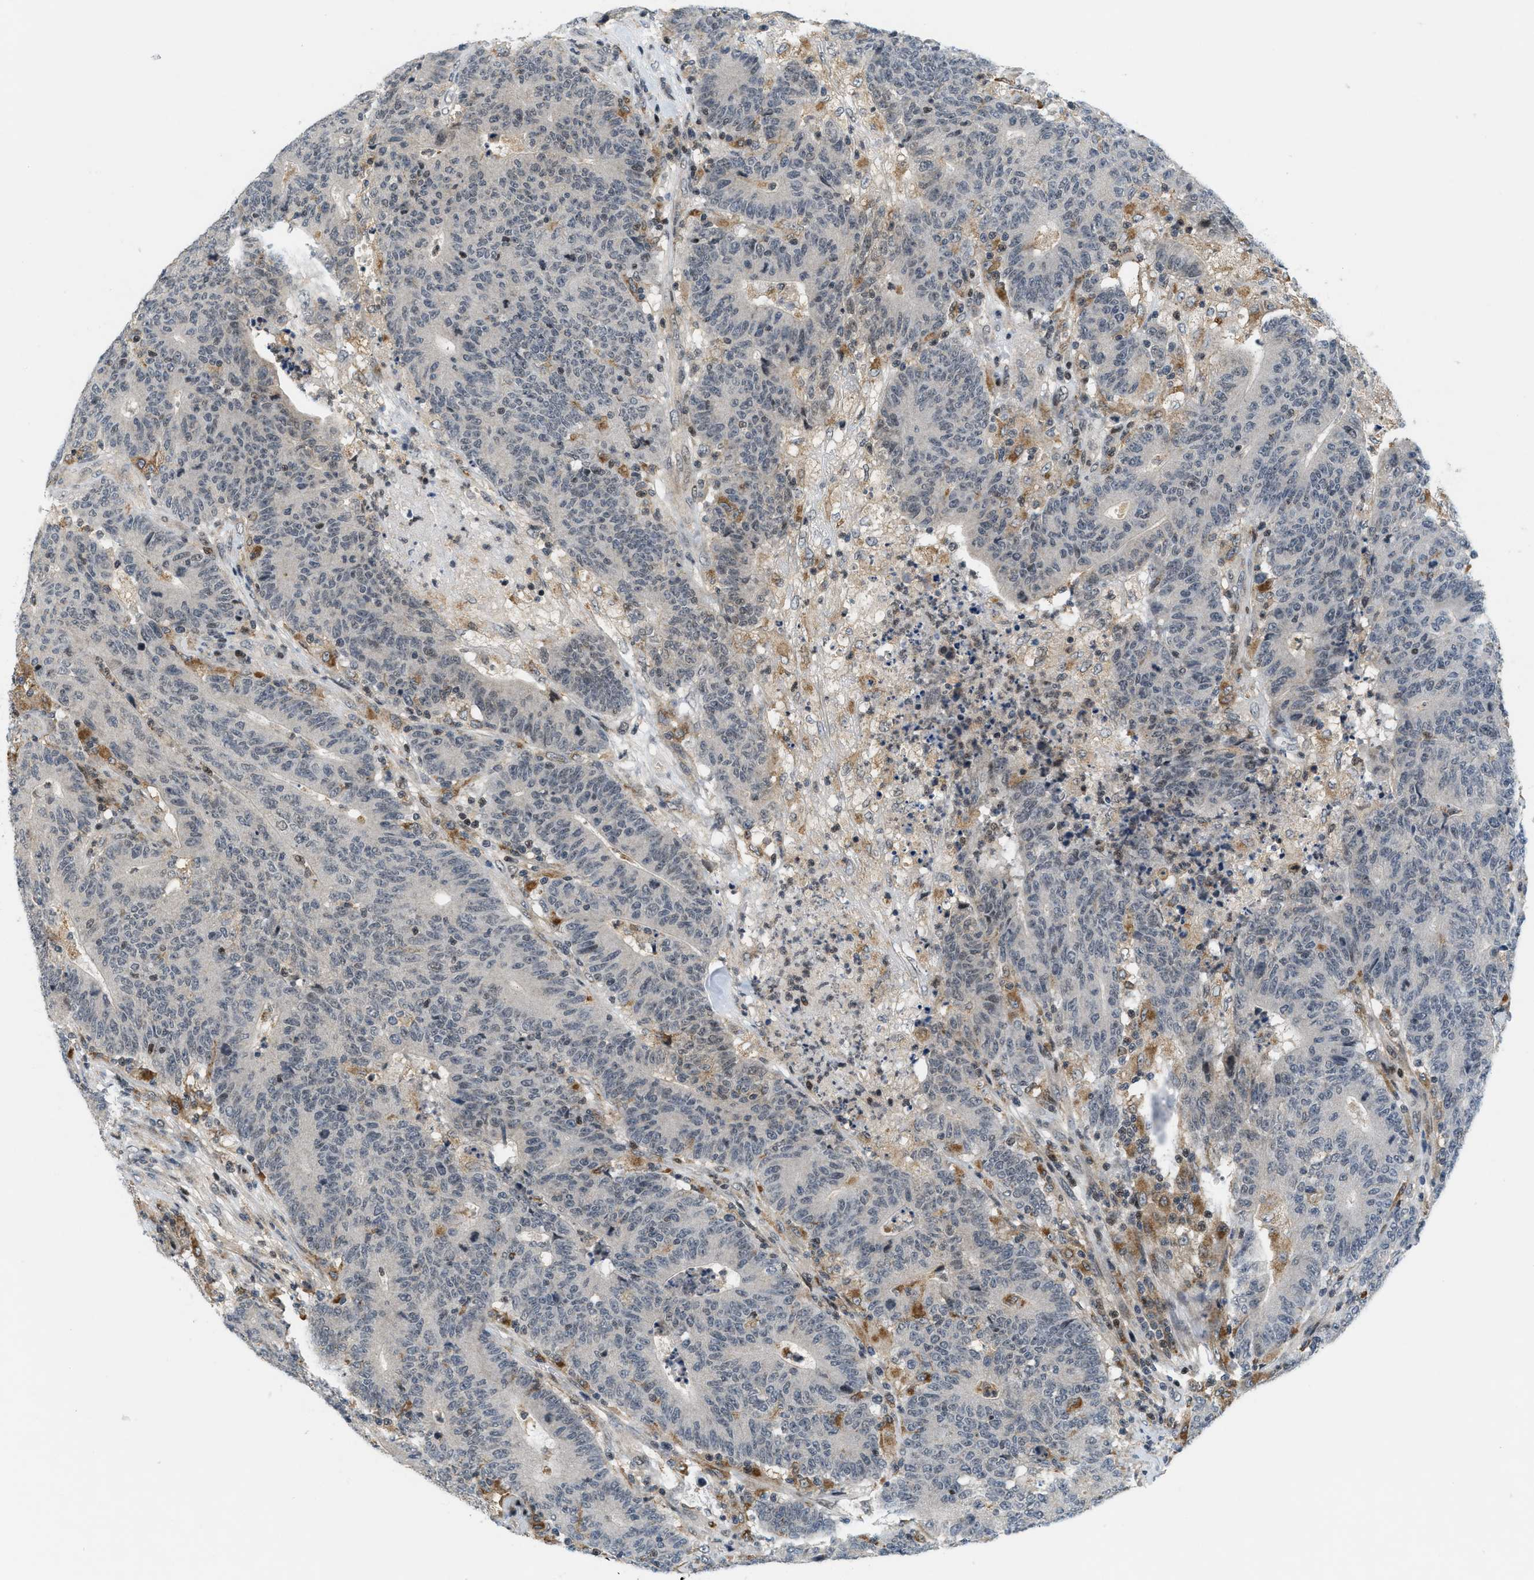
{"staining": {"intensity": "weak", "quantity": "<25%", "location": "nuclear"}, "tissue": "colorectal cancer", "cell_type": "Tumor cells", "image_type": "cancer", "snomed": [{"axis": "morphology", "description": "Normal tissue, NOS"}, {"axis": "morphology", "description": "Adenocarcinoma, NOS"}, {"axis": "topography", "description": "Colon"}], "caption": "Tumor cells show no significant positivity in adenocarcinoma (colorectal). Brightfield microscopy of immunohistochemistry stained with DAB (3,3'-diaminobenzidine) (brown) and hematoxylin (blue), captured at high magnification.", "gene": "ING1", "patient": {"sex": "female", "age": 75}}